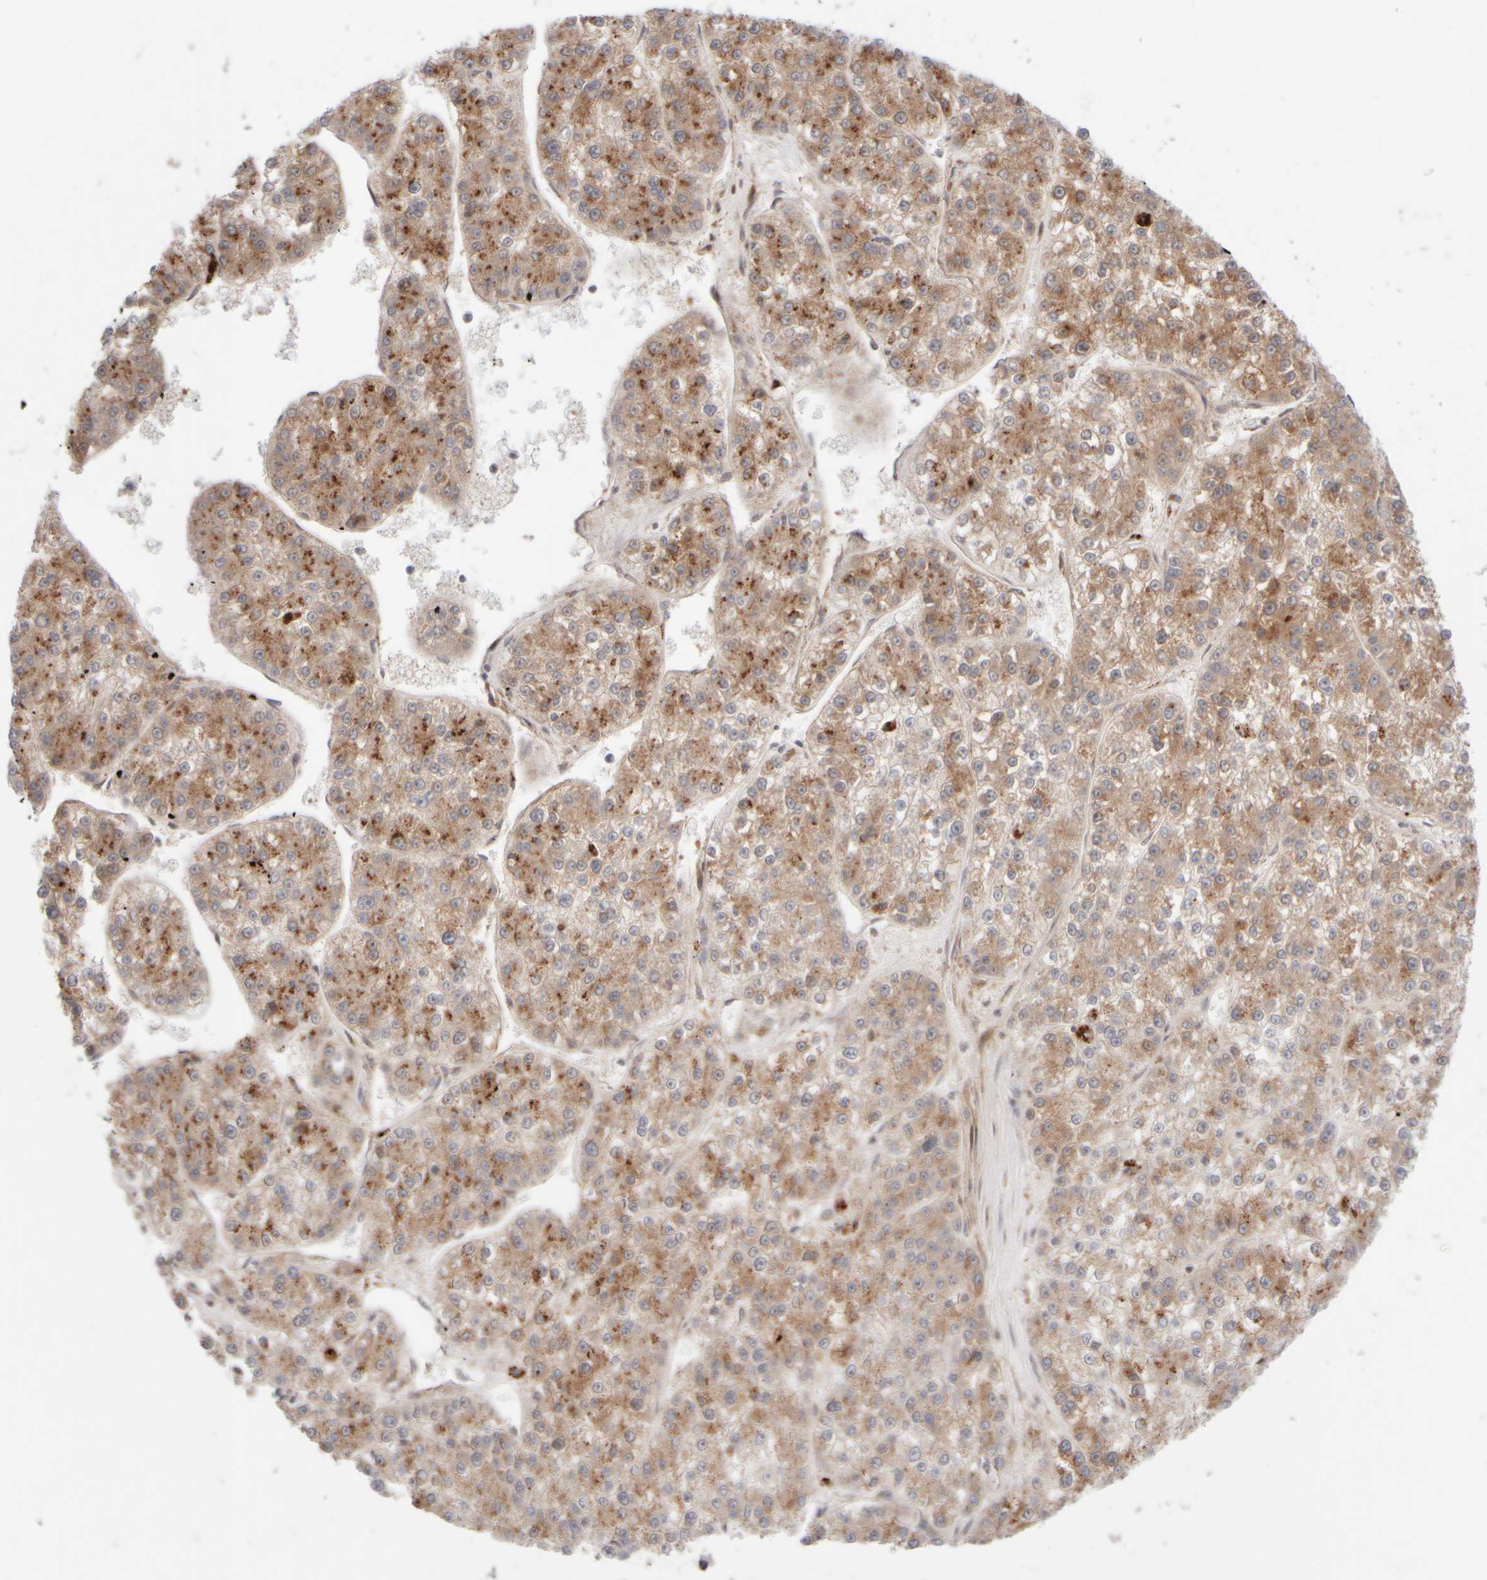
{"staining": {"intensity": "moderate", "quantity": ">75%", "location": "cytoplasmic/membranous"}, "tissue": "liver cancer", "cell_type": "Tumor cells", "image_type": "cancer", "snomed": [{"axis": "morphology", "description": "Carcinoma, Hepatocellular, NOS"}, {"axis": "topography", "description": "Liver"}], "caption": "Immunohistochemical staining of liver cancer demonstrates moderate cytoplasmic/membranous protein expression in approximately >75% of tumor cells.", "gene": "GCN1", "patient": {"sex": "female", "age": 73}}